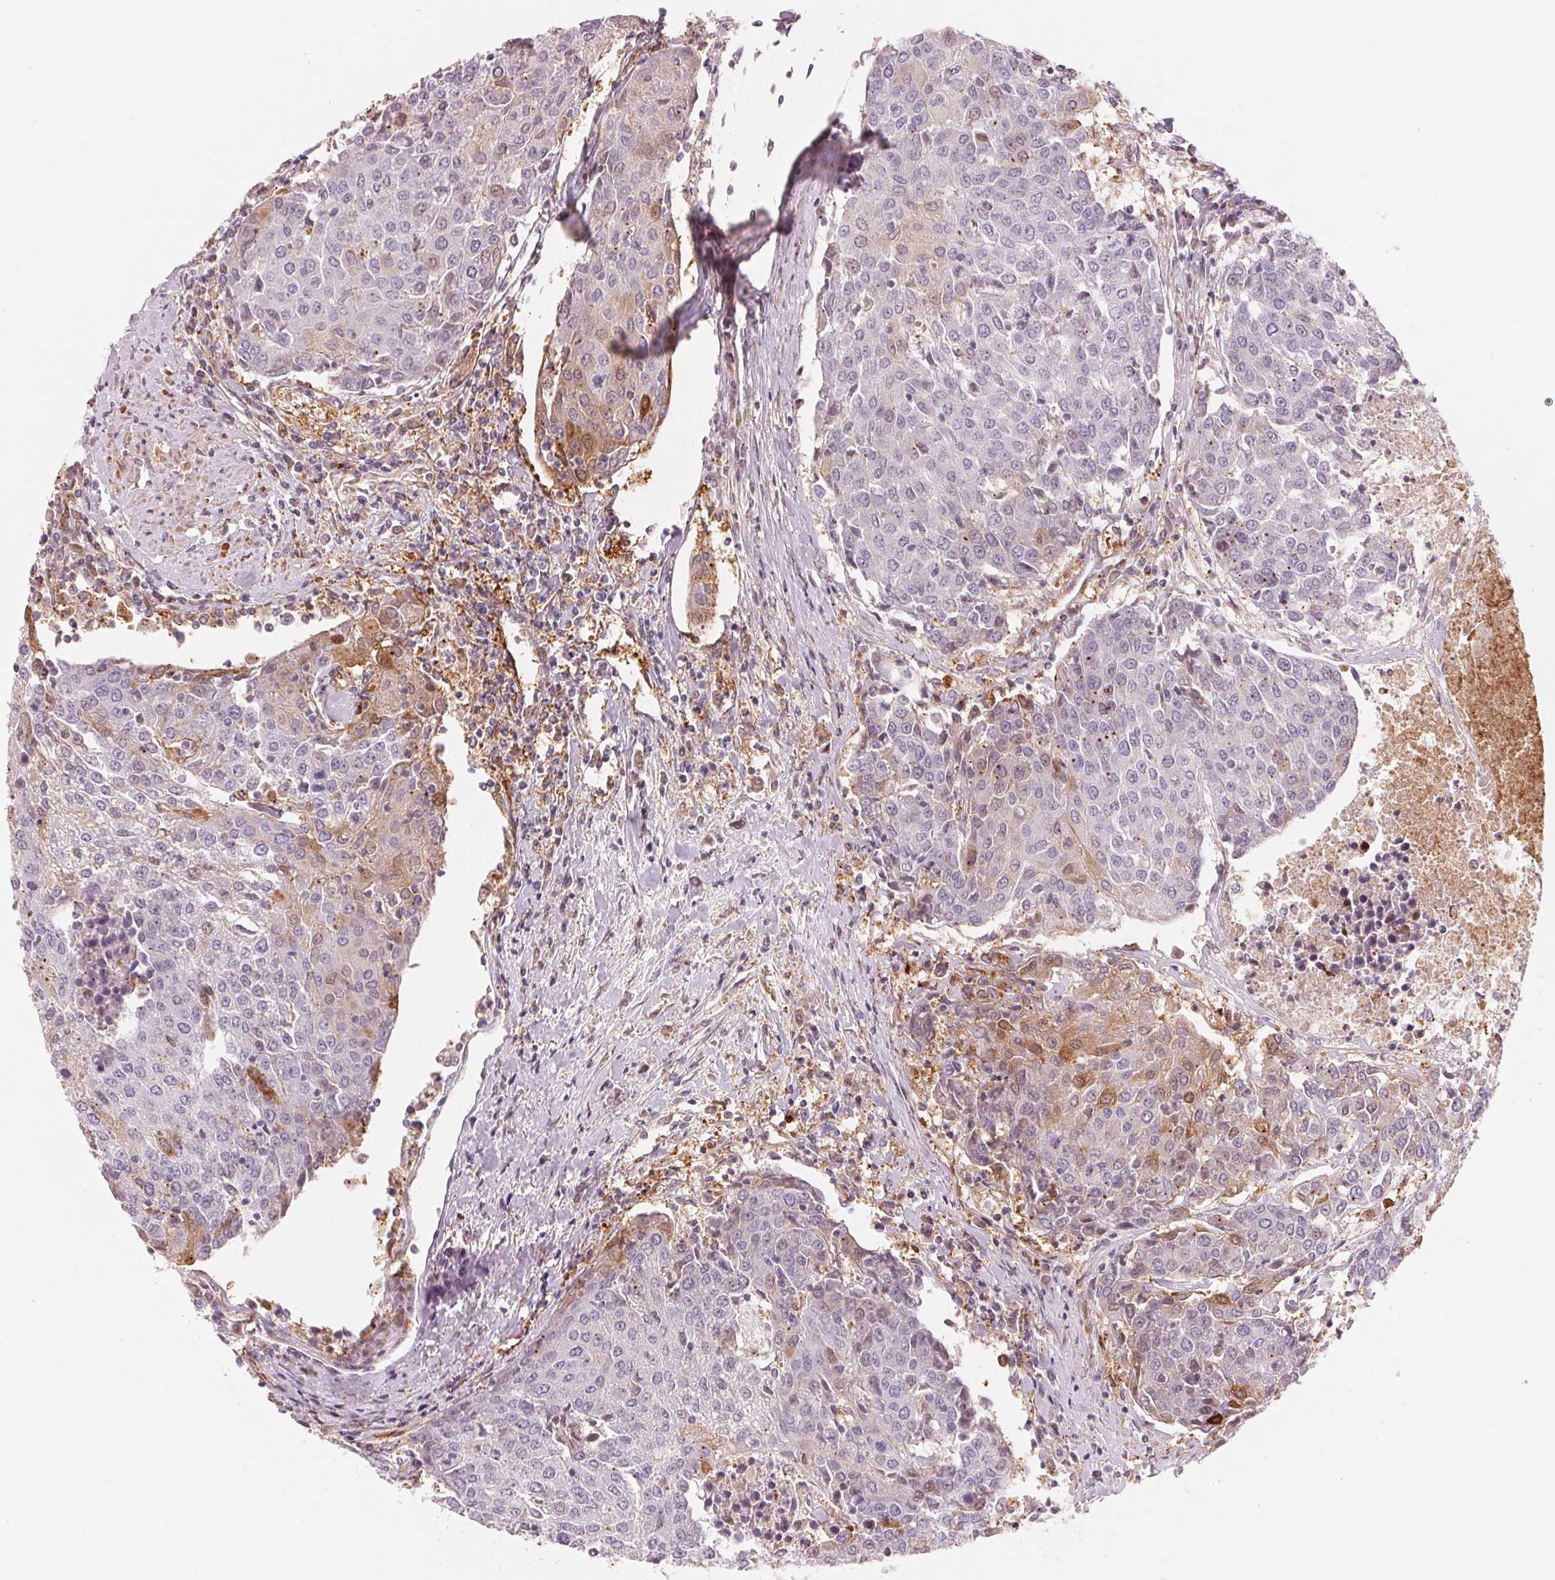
{"staining": {"intensity": "moderate", "quantity": "<25%", "location": "cytoplasmic/membranous"}, "tissue": "urothelial cancer", "cell_type": "Tumor cells", "image_type": "cancer", "snomed": [{"axis": "morphology", "description": "Urothelial carcinoma, High grade"}, {"axis": "topography", "description": "Urinary bladder"}], "caption": "The image displays staining of high-grade urothelial carcinoma, revealing moderate cytoplasmic/membranous protein staining (brown color) within tumor cells. (Stains: DAB (3,3'-diaminobenzidine) in brown, nuclei in blue, Microscopy: brightfield microscopy at high magnification).", "gene": "SLC17A4", "patient": {"sex": "female", "age": 85}}